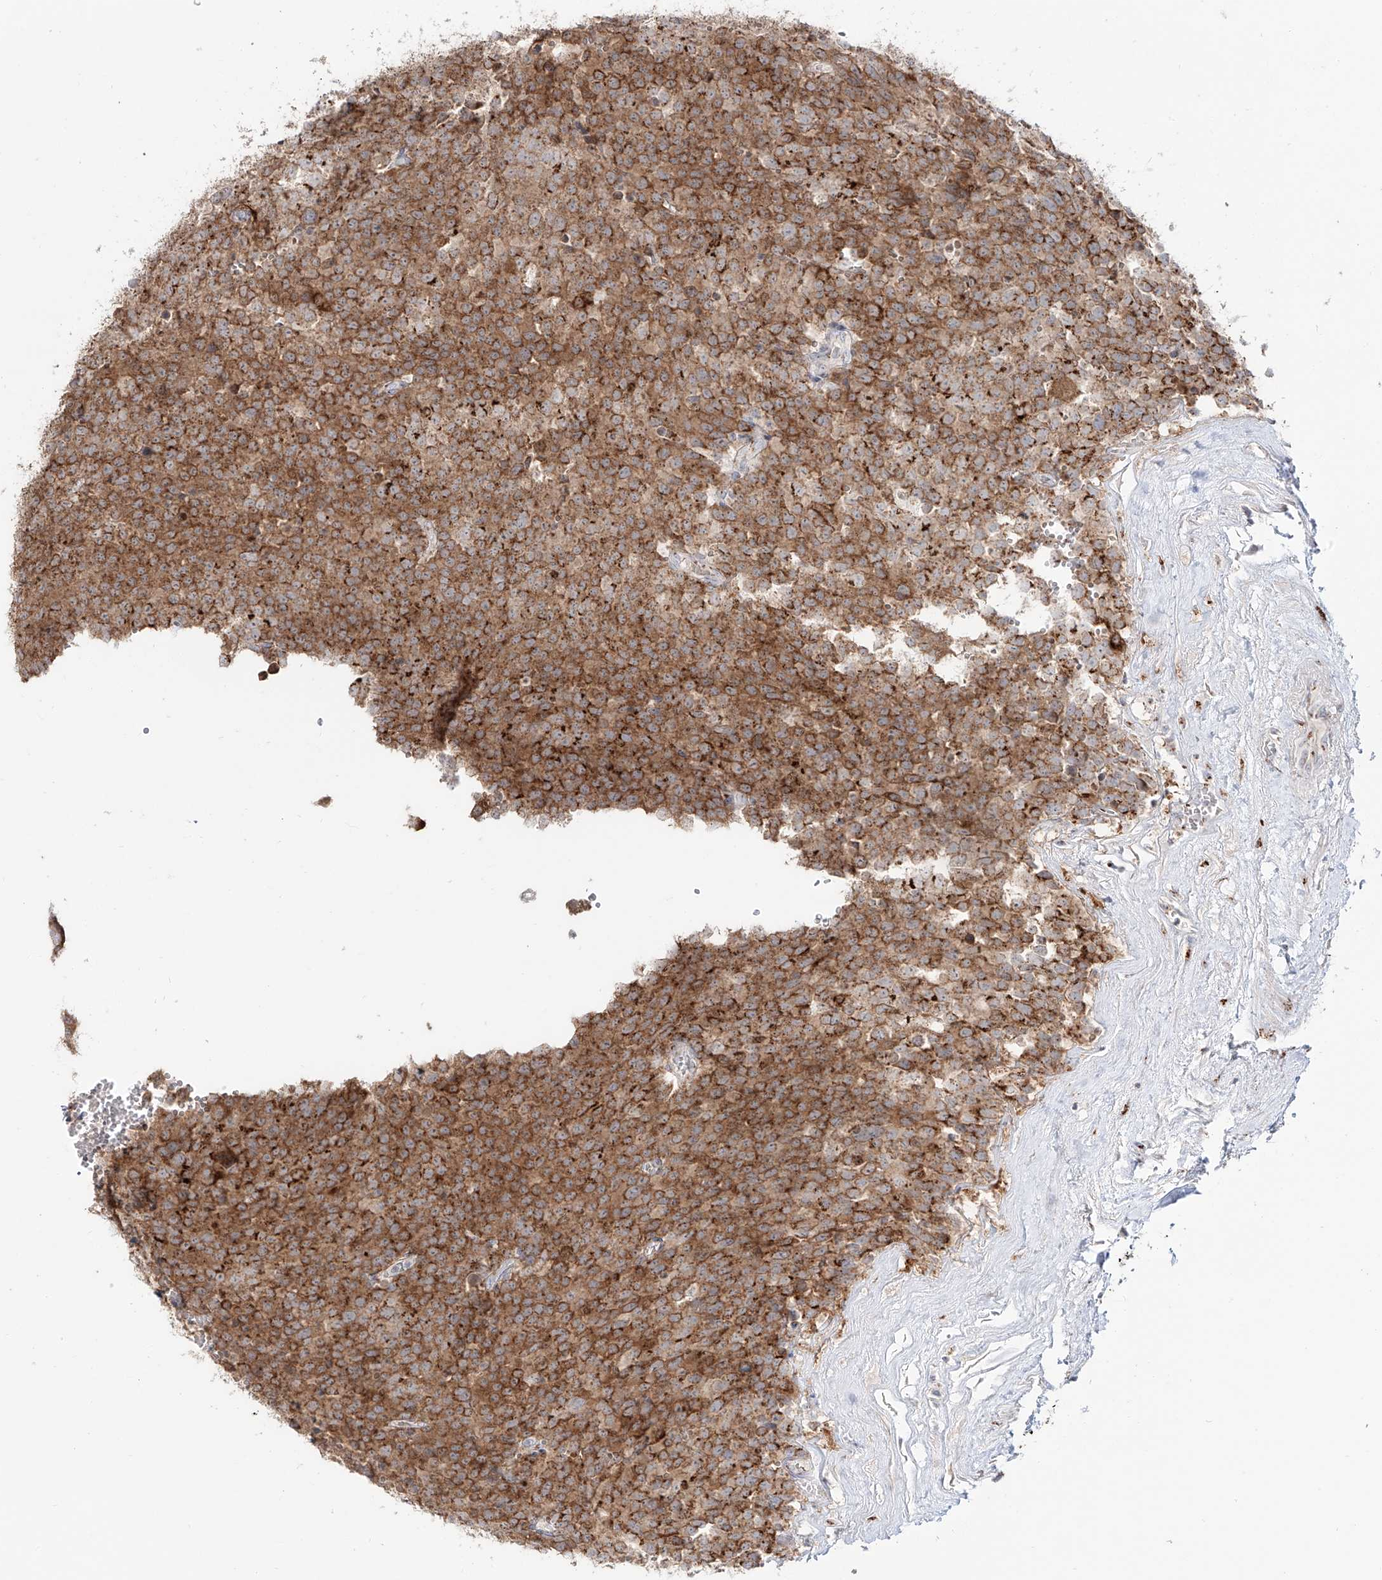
{"staining": {"intensity": "moderate", "quantity": ">75%", "location": "cytoplasmic/membranous"}, "tissue": "testis cancer", "cell_type": "Tumor cells", "image_type": "cancer", "snomed": [{"axis": "morphology", "description": "Seminoma, NOS"}, {"axis": "topography", "description": "Testis"}], "caption": "Brown immunohistochemical staining in seminoma (testis) demonstrates moderate cytoplasmic/membranous positivity in about >75% of tumor cells.", "gene": "BSDC1", "patient": {"sex": "male", "age": 71}}